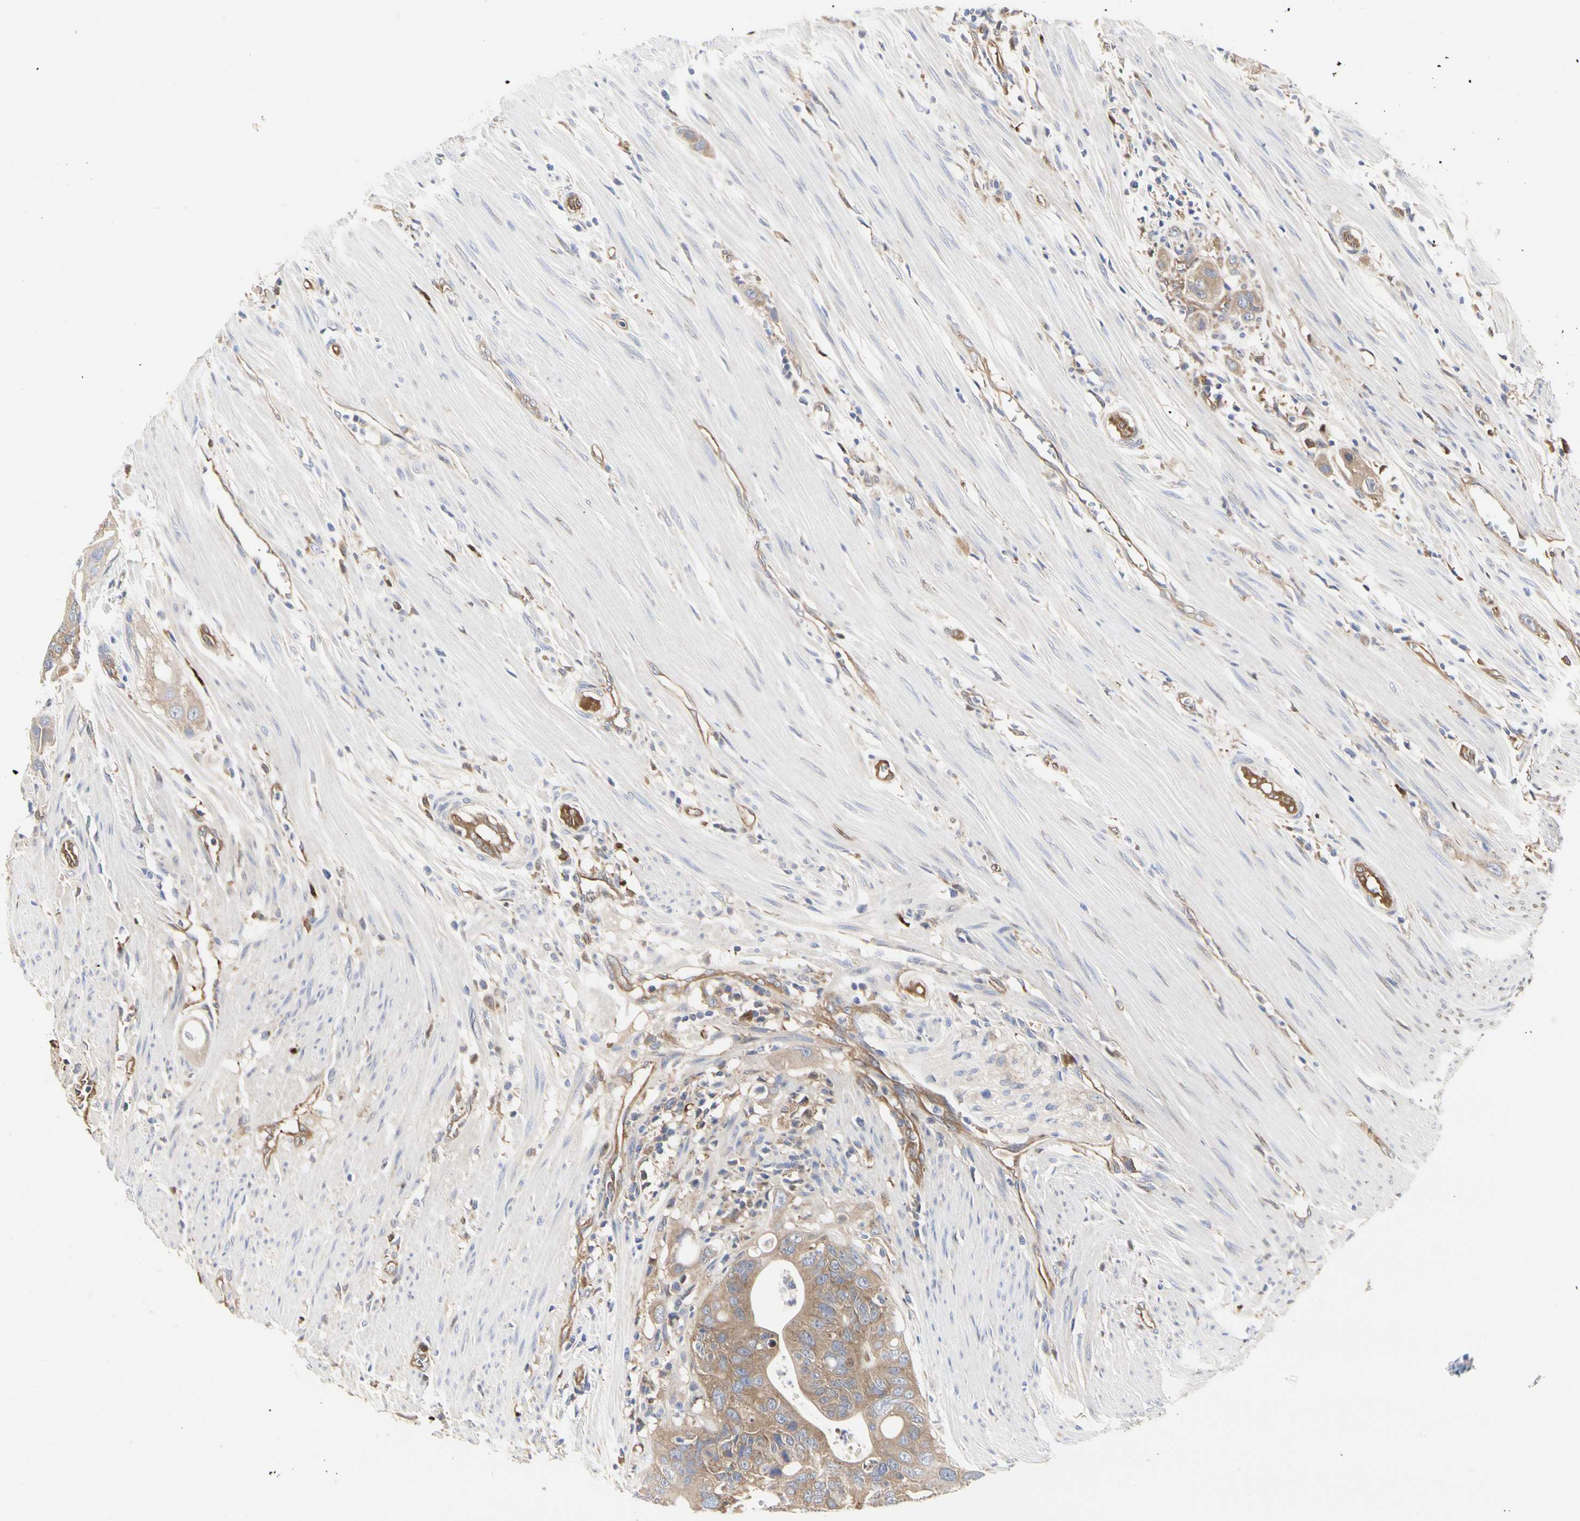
{"staining": {"intensity": "moderate", "quantity": ">75%", "location": "cytoplasmic/membranous"}, "tissue": "colorectal cancer", "cell_type": "Tumor cells", "image_type": "cancer", "snomed": [{"axis": "morphology", "description": "Adenocarcinoma, NOS"}, {"axis": "topography", "description": "Colon"}], "caption": "Colorectal adenocarcinoma stained with a brown dye shows moderate cytoplasmic/membranous positive staining in about >75% of tumor cells.", "gene": "C3orf52", "patient": {"sex": "female", "age": 57}}